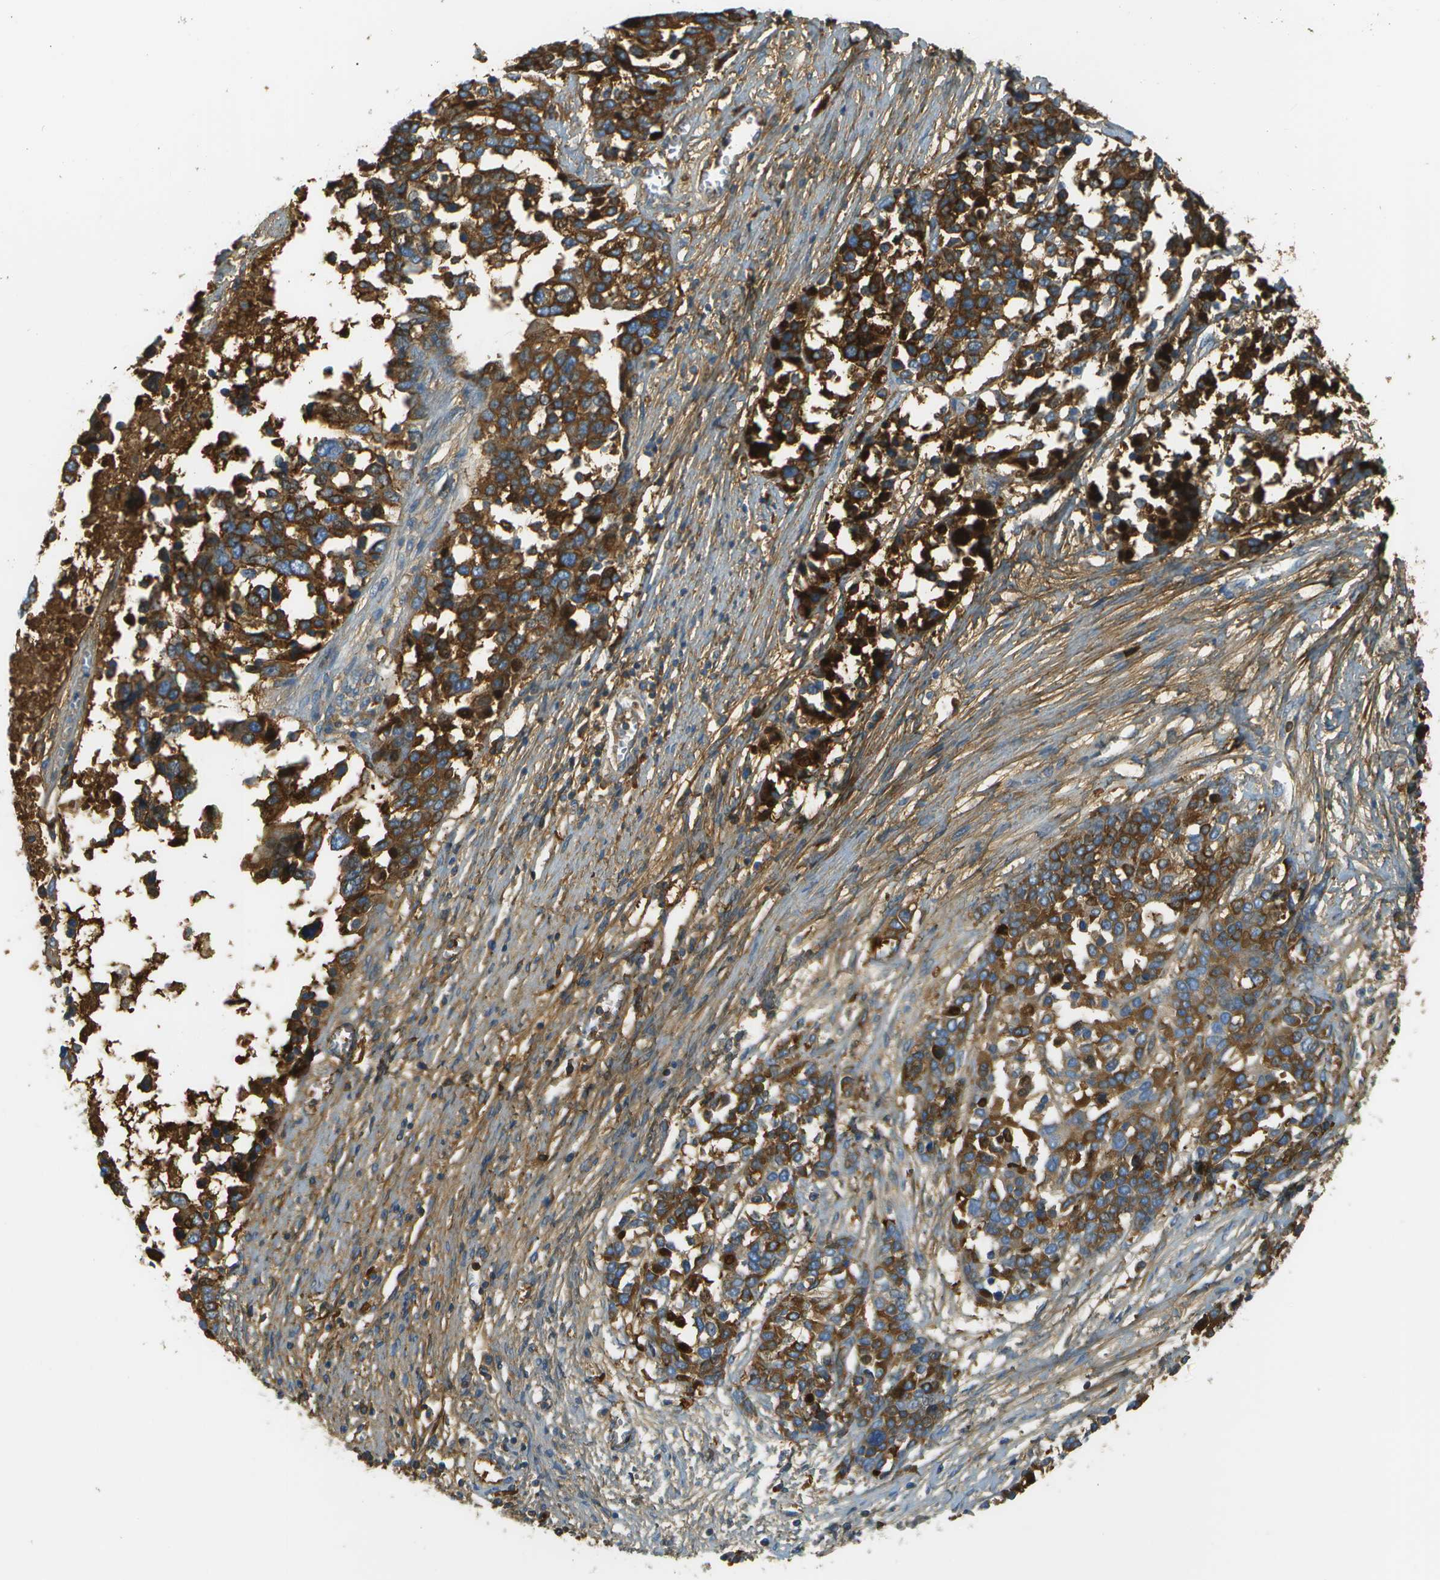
{"staining": {"intensity": "strong", "quantity": ">75%", "location": "cytoplasmic/membranous"}, "tissue": "ovarian cancer", "cell_type": "Tumor cells", "image_type": "cancer", "snomed": [{"axis": "morphology", "description": "Cystadenocarcinoma, serous, NOS"}, {"axis": "topography", "description": "Ovary"}], "caption": "Tumor cells show high levels of strong cytoplasmic/membranous positivity in approximately >75% of cells in ovarian serous cystadenocarcinoma. The staining was performed using DAB to visualize the protein expression in brown, while the nuclei were stained in blue with hematoxylin (Magnification: 20x).", "gene": "DCN", "patient": {"sex": "female", "age": 44}}